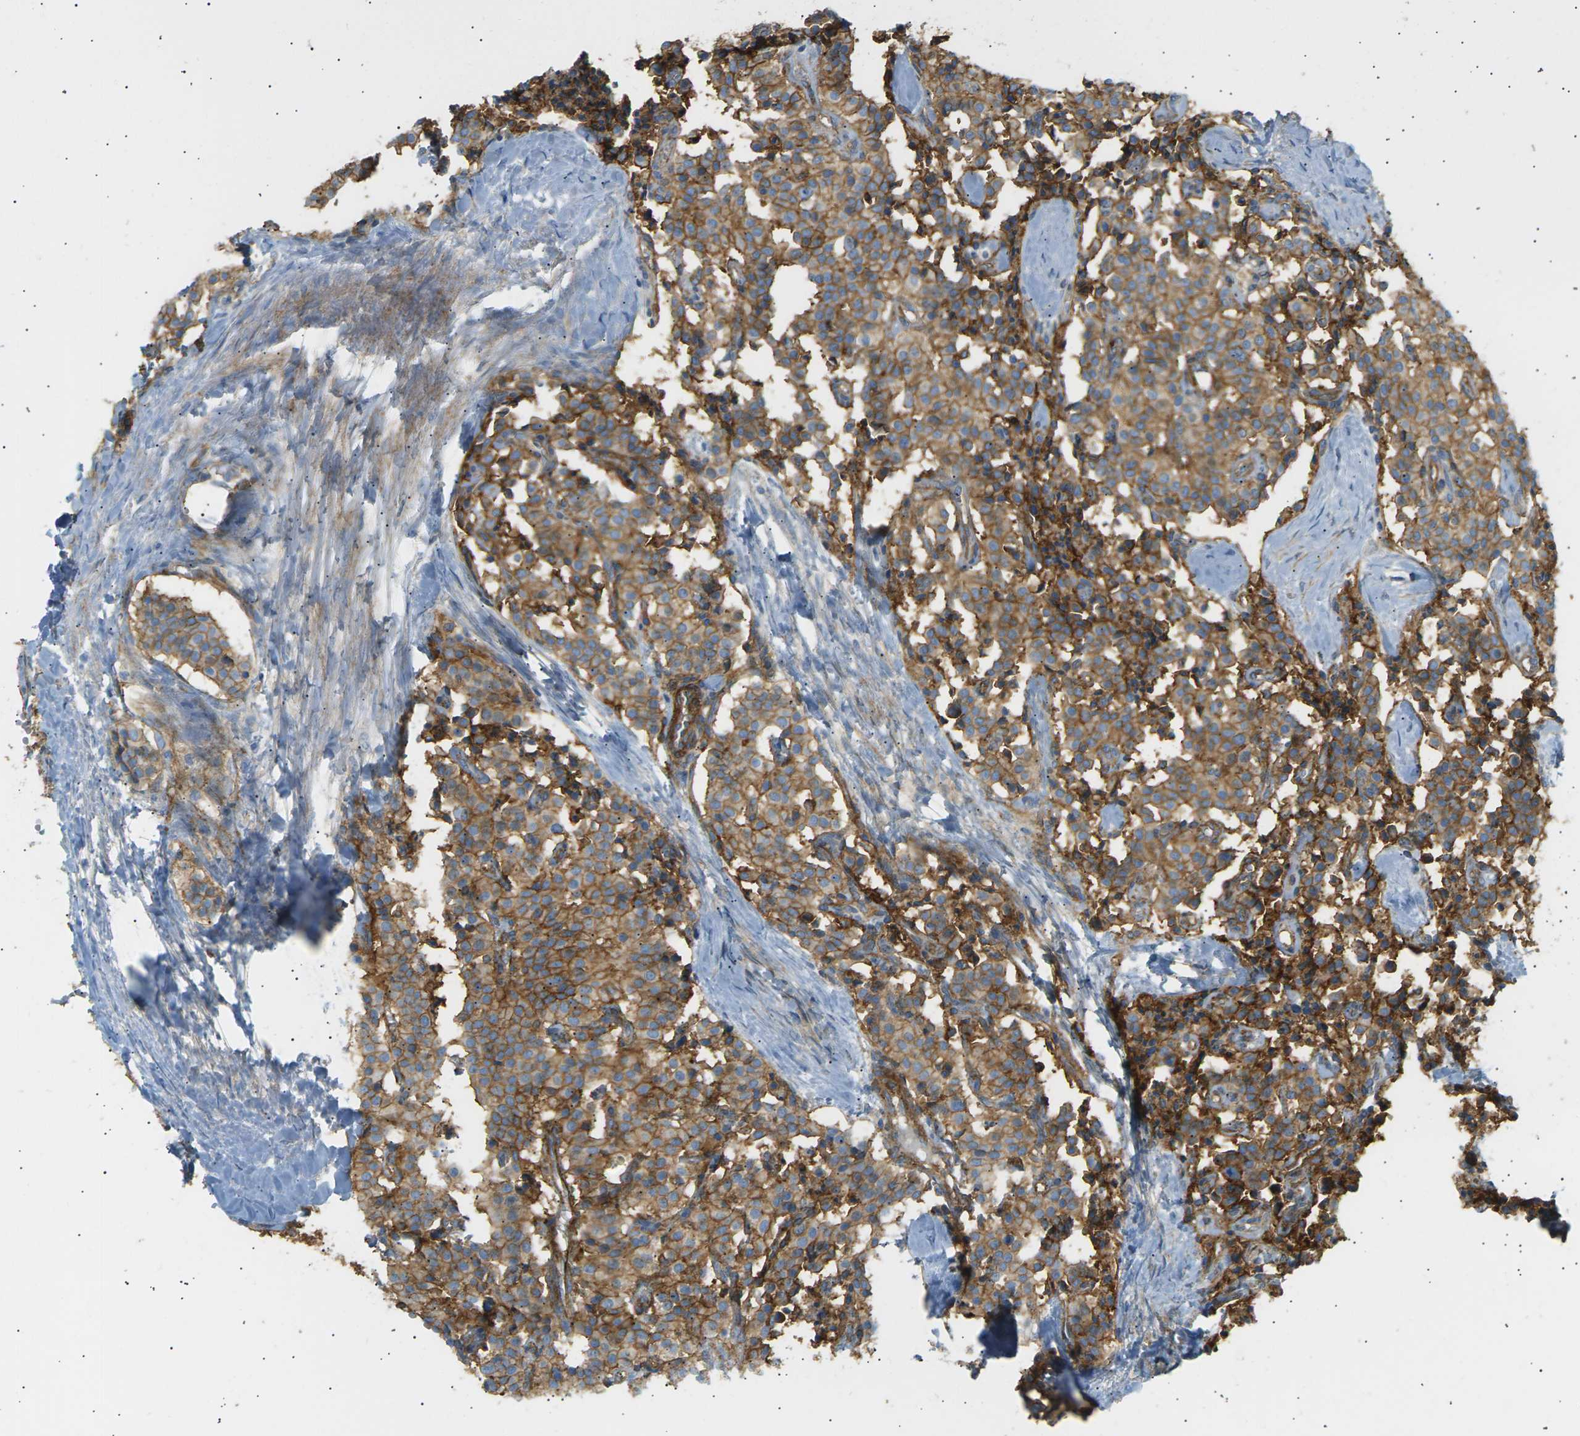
{"staining": {"intensity": "moderate", "quantity": ">75%", "location": "cytoplasmic/membranous"}, "tissue": "carcinoid", "cell_type": "Tumor cells", "image_type": "cancer", "snomed": [{"axis": "morphology", "description": "Carcinoid, malignant, NOS"}, {"axis": "topography", "description": "Lung"}], "caption": "Immunohistochemical staining of carcinoid displays moderate cytoplasmic/membranous protein positivity in about >75% of tumor cells. (Brightfield microscopy of DAB IHC at high magnification).", "gene": "ATP2B4", "patient": {"sex": "male", "age": 30}}